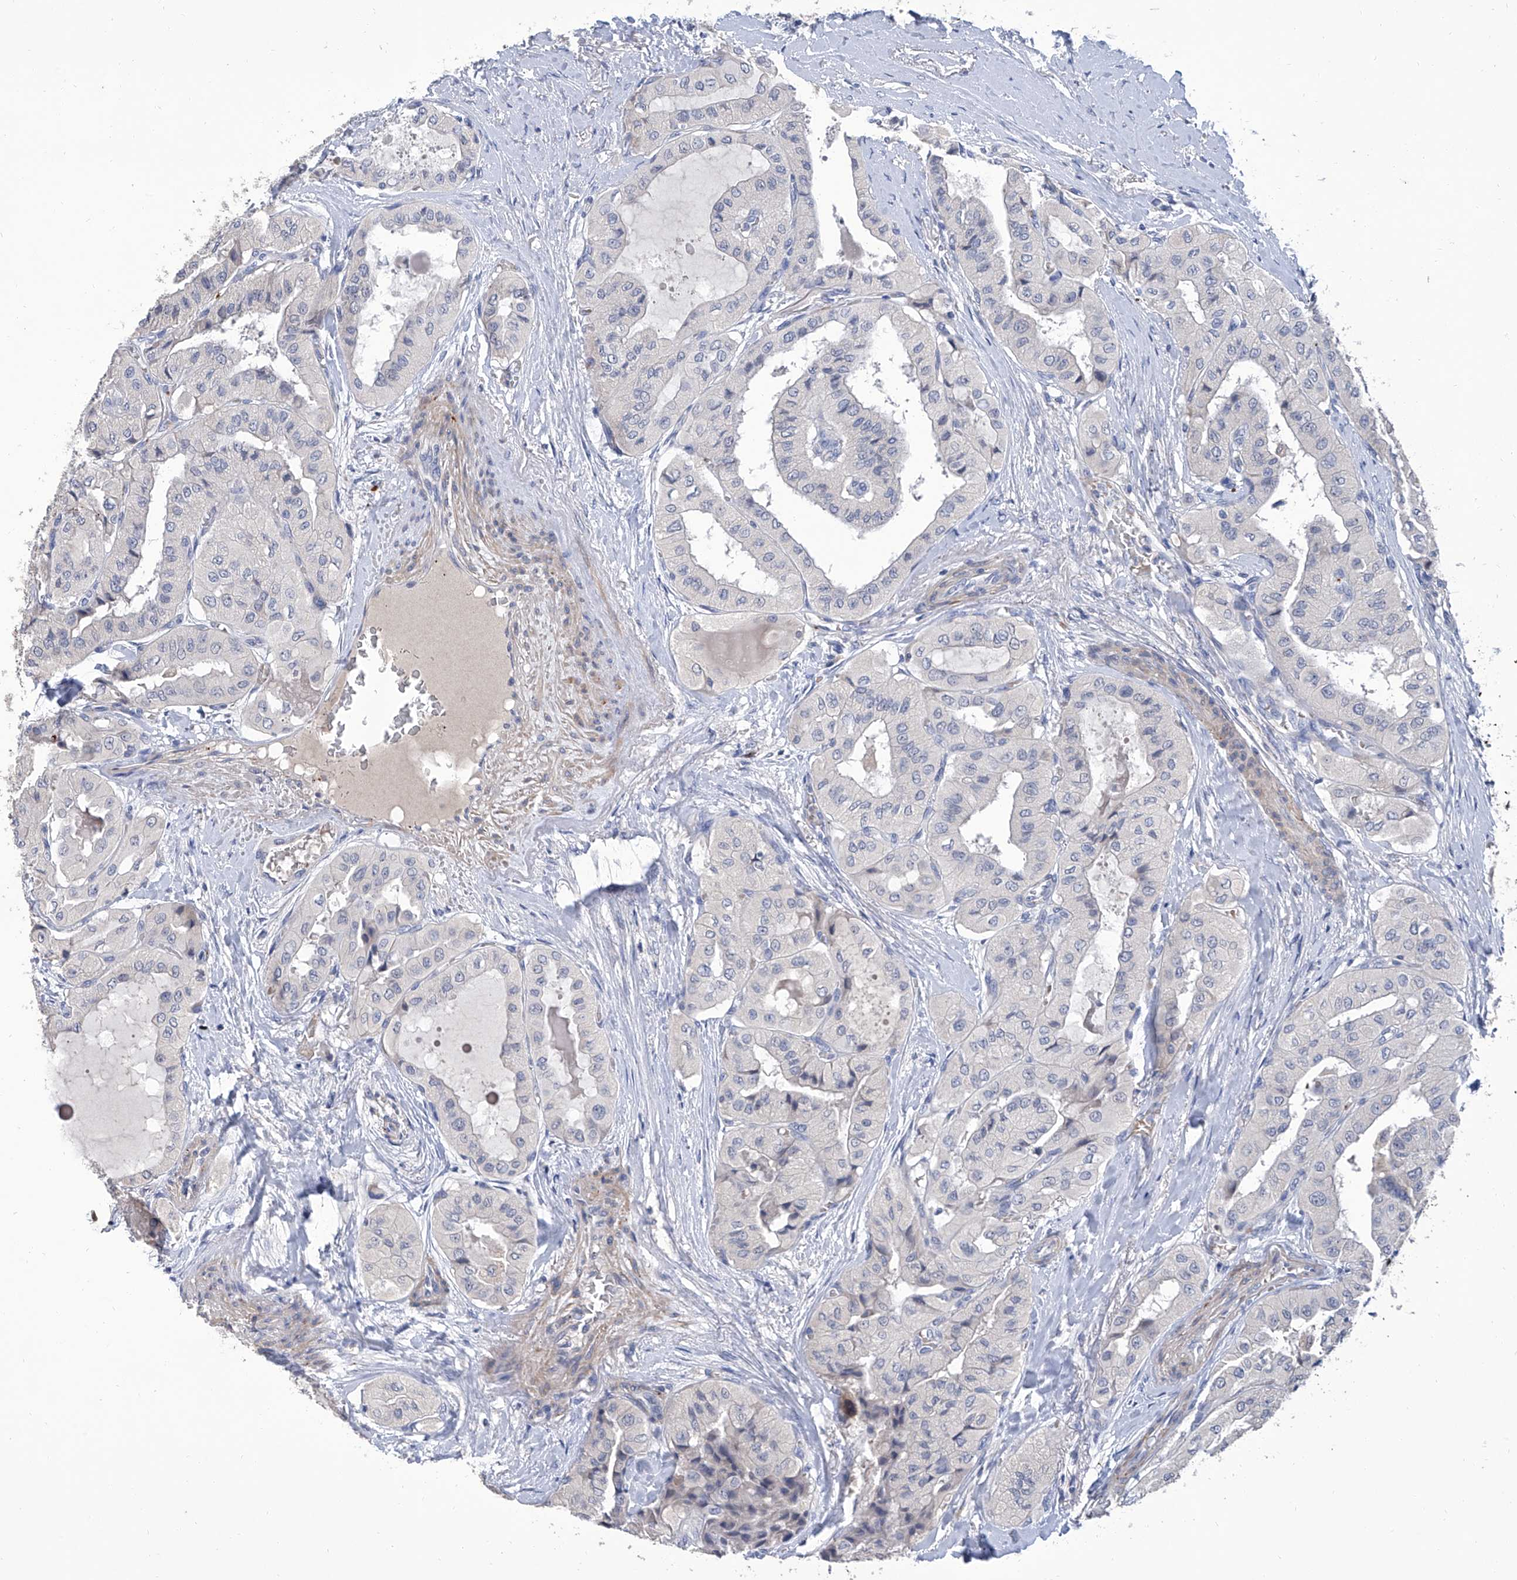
{"staining": {"intensity": "negative", "quantity": "none", "location": "none"}, "tissue": "thyroid cancer", "cell_type": "Tumor cells", "image_type": "cancer", "snomed": [{"axis": "morphology", "description": "Papillary adenocarcinoma, NOS"}, {"axis": "topography", "description": "Thyroid gland"}], "caption": "Immunohistochemistry (IHC) histopathology image of human thyroid cancer stained for a protein (brown), which reveals no positivity in tumor cells. (Brightfield microscopy of DAB (3,3'-diaminobenzidine) IHC at high magnification).", "gene": "GPT", "patient": {"sex": "female", "age": 59}}